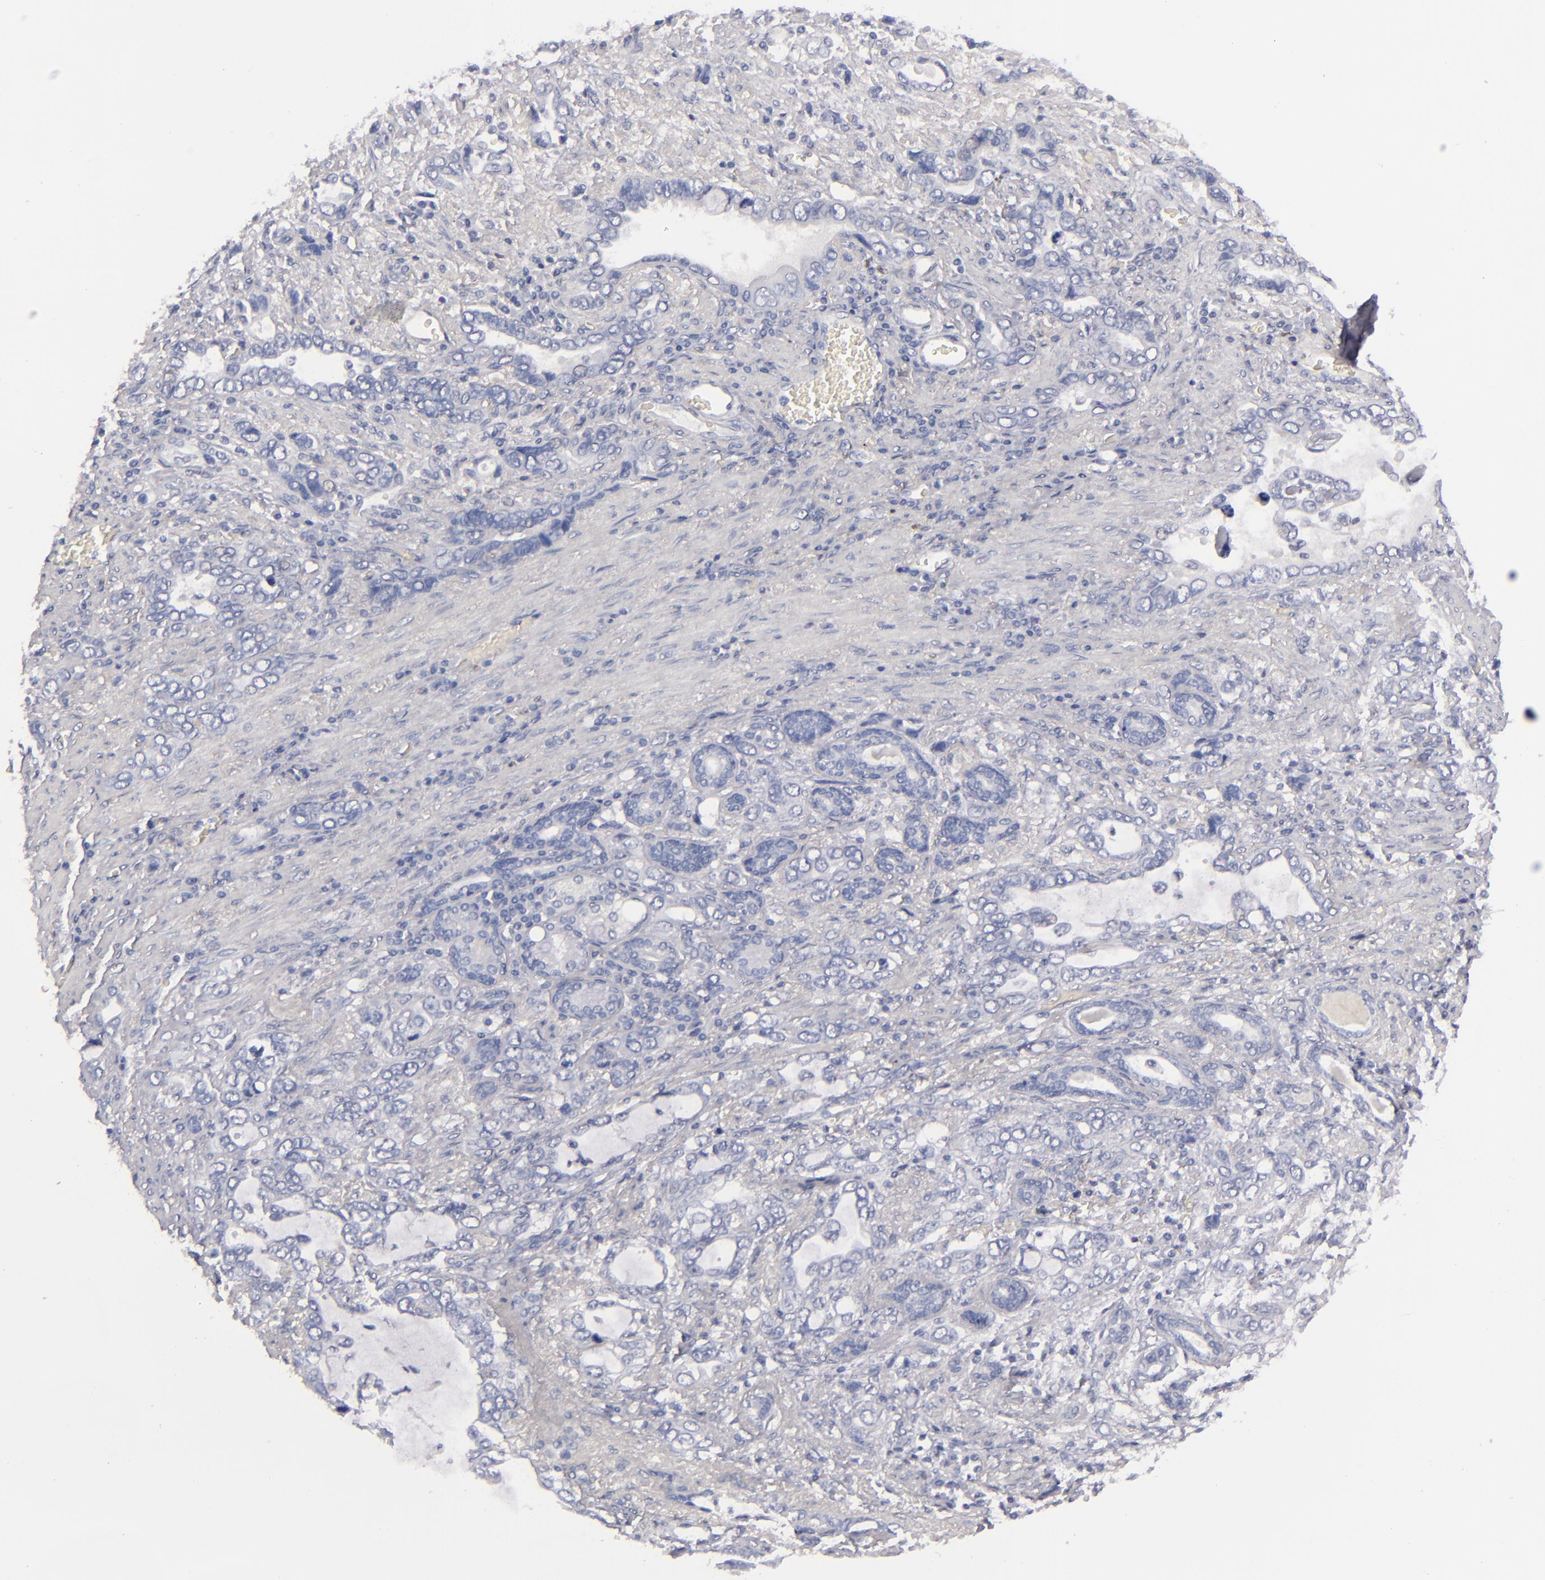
{"staining": {"intensity": "negative", "quantity": "none", "location": "none"}, "tissue": "stomach cancer", "cell_type": "Tumor cells", "image_type": "cancer", "snomed": [{"axis": "morphology", "description": "Adenocarcinoma, NOS"}, {"axis": "topography", "description": "Stomach"}], "caption": "The immunohistochemistry (IHC) histopathology image has no significant positivity in tumor cells of stomach cancer tissue. (IHC, brightfield microscopy, high magnification).", "gene": "F13A1", "patient": {"sex": "male", "age": 78}}